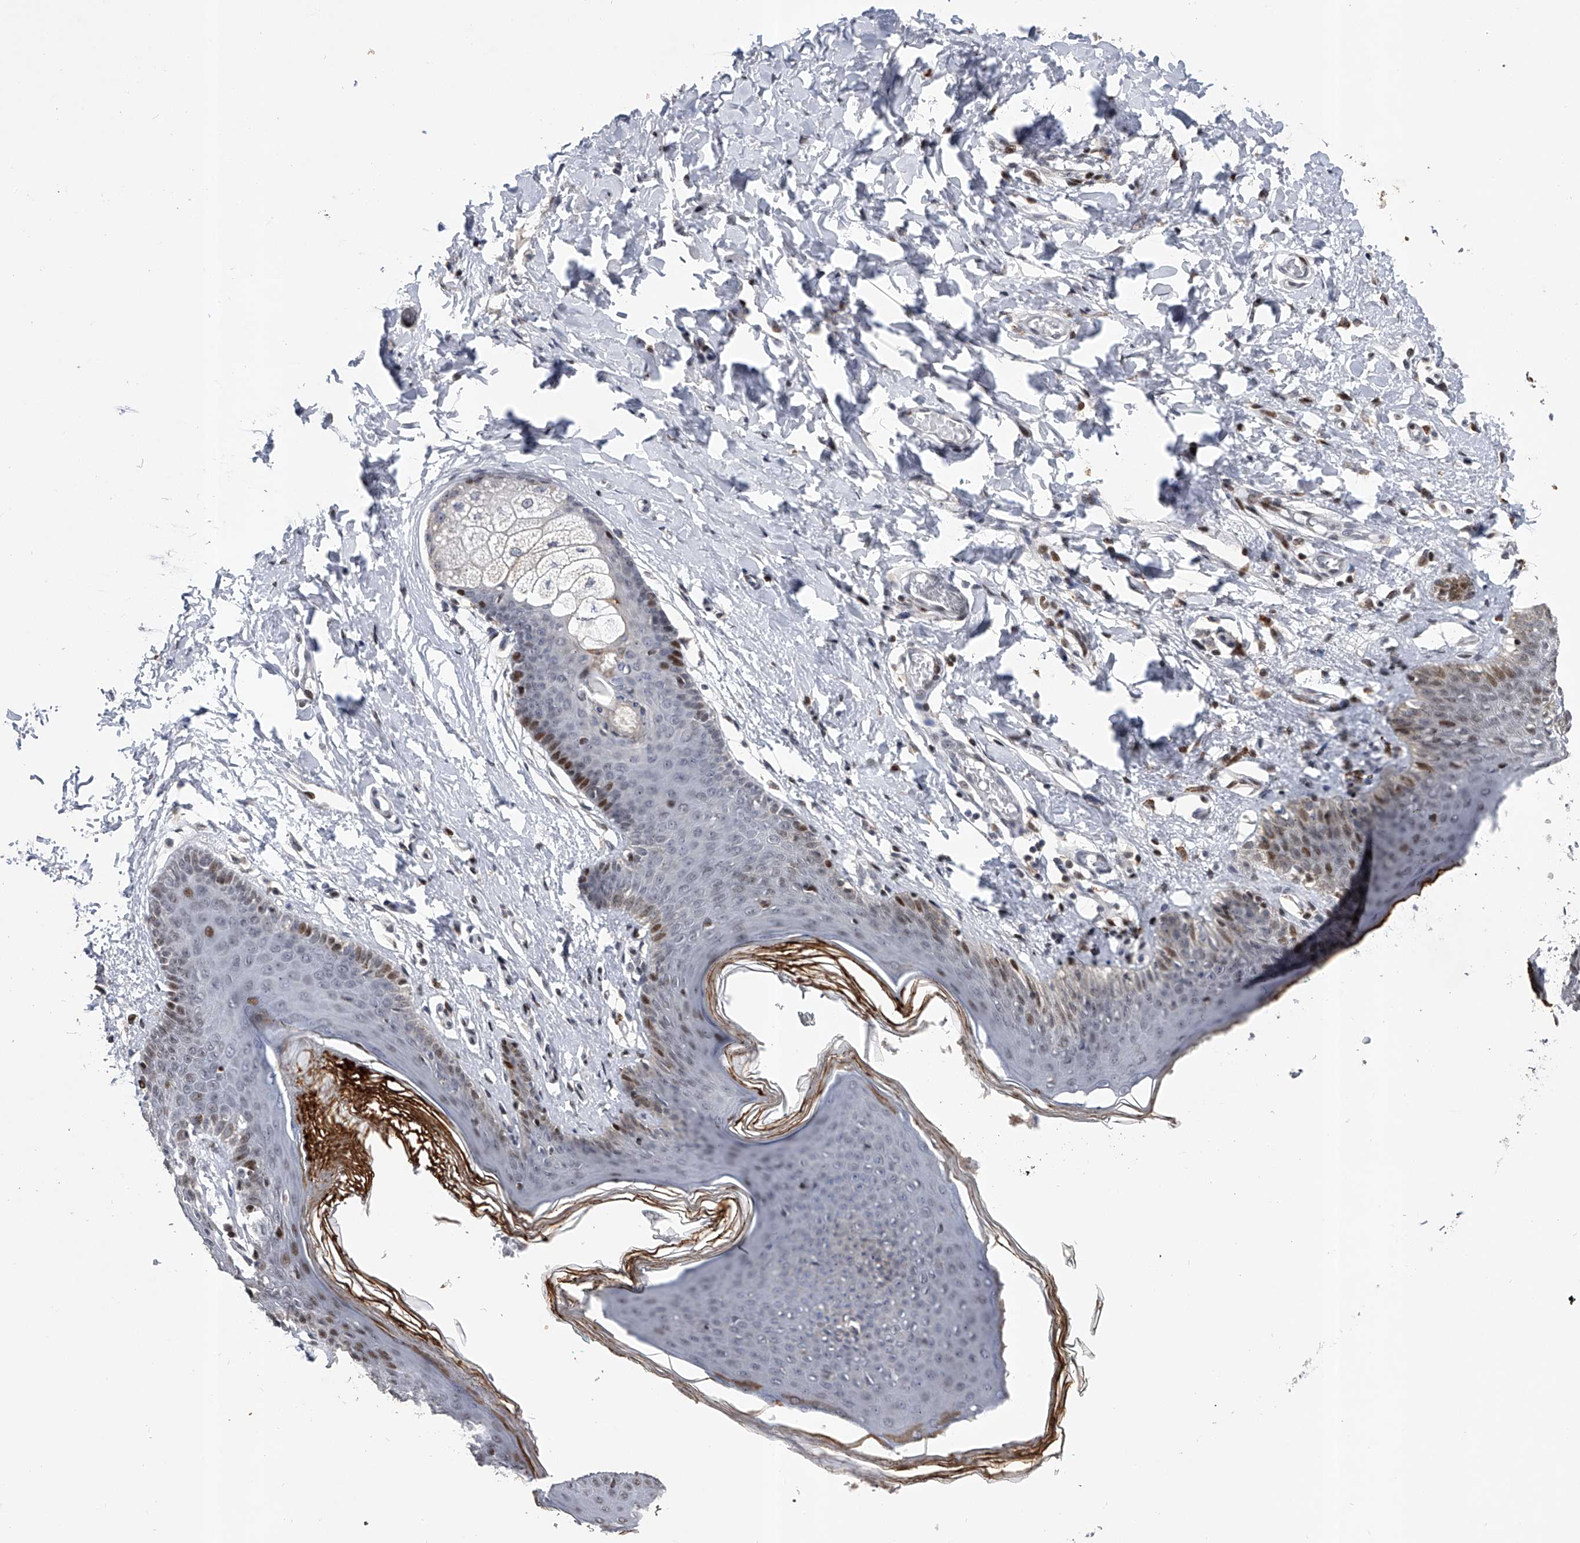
{"staining": {"intensity": "moderate", "quantity": "25%-75%", "location": "nuclear"}, "tissue": "skin", "cell_type": "Epidermal cells", "image_type": "normal", "snomed": [{"axis": "morphology", "description": "Normal tissue, NOS"}, {"axis": "topography", "description": "Vulva"}], "caption": "Moderate nuclear staining for a protein is identified in about 25%-75% of epidermal cells of normal skin using immunohistochemistry (IHC).", "gene": "RWDD2A", "patient": {"sex": "female", "age": 66}}